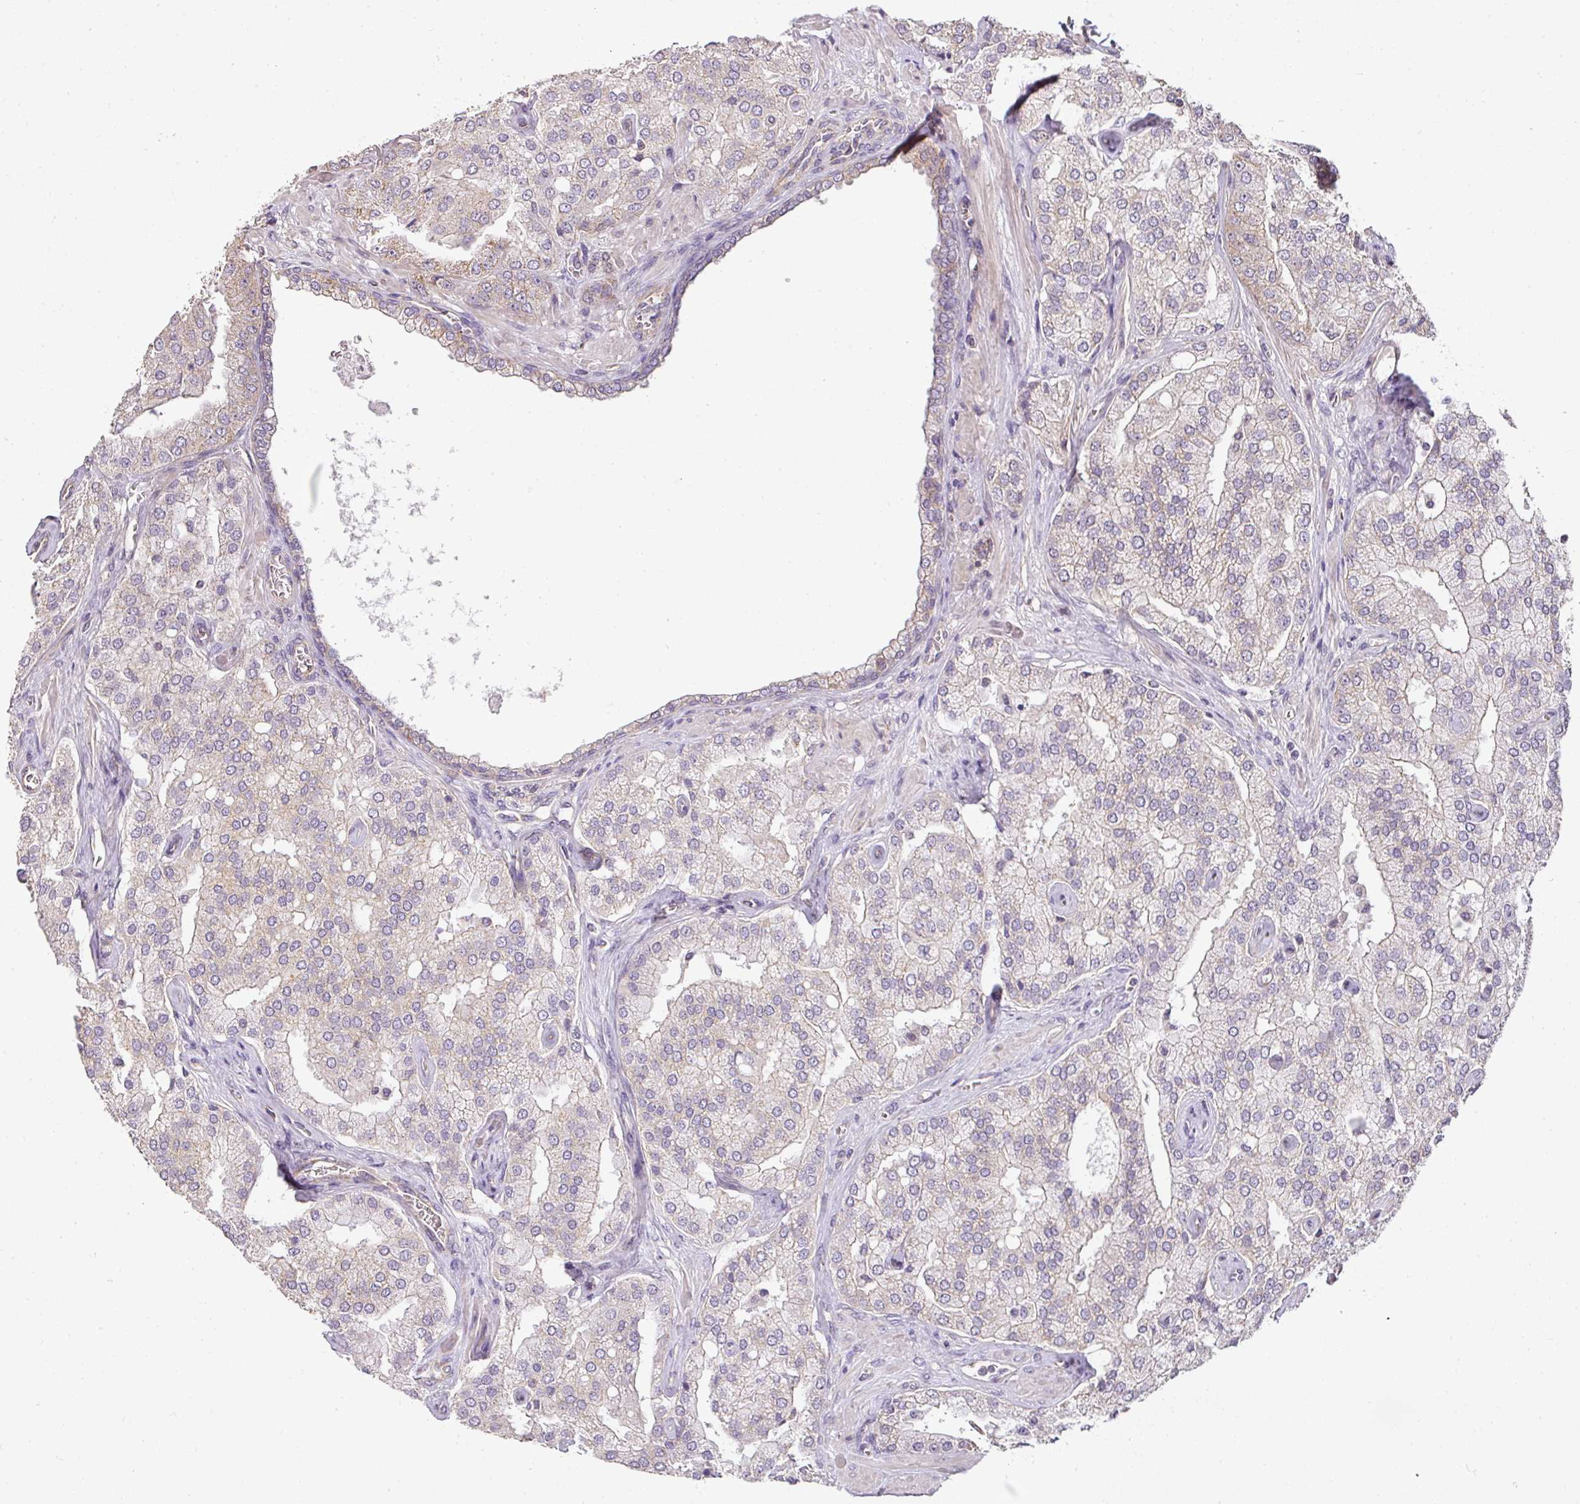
{"staining": {"intensity": "moderate", "quantity": "<25%", "location": "cytoplasmic/membranous"}, "tissue": "prostate cancer", "cell_type": "Tumor cells", "image_type": "cancer", "snomed": [{"axis": "morphology", "description": "Adenocarcinoma, High grade"}, {"axis": "topography", "description": "Prostate"}], "caption": "Protein staining displays moderate cytoplasmic/membranous positivity in about <25% of tumor cells in prostate adenocarcinoma (high-grade).", "gene": "MYOM2", "patient": {"sex": "male", "age": 68}}